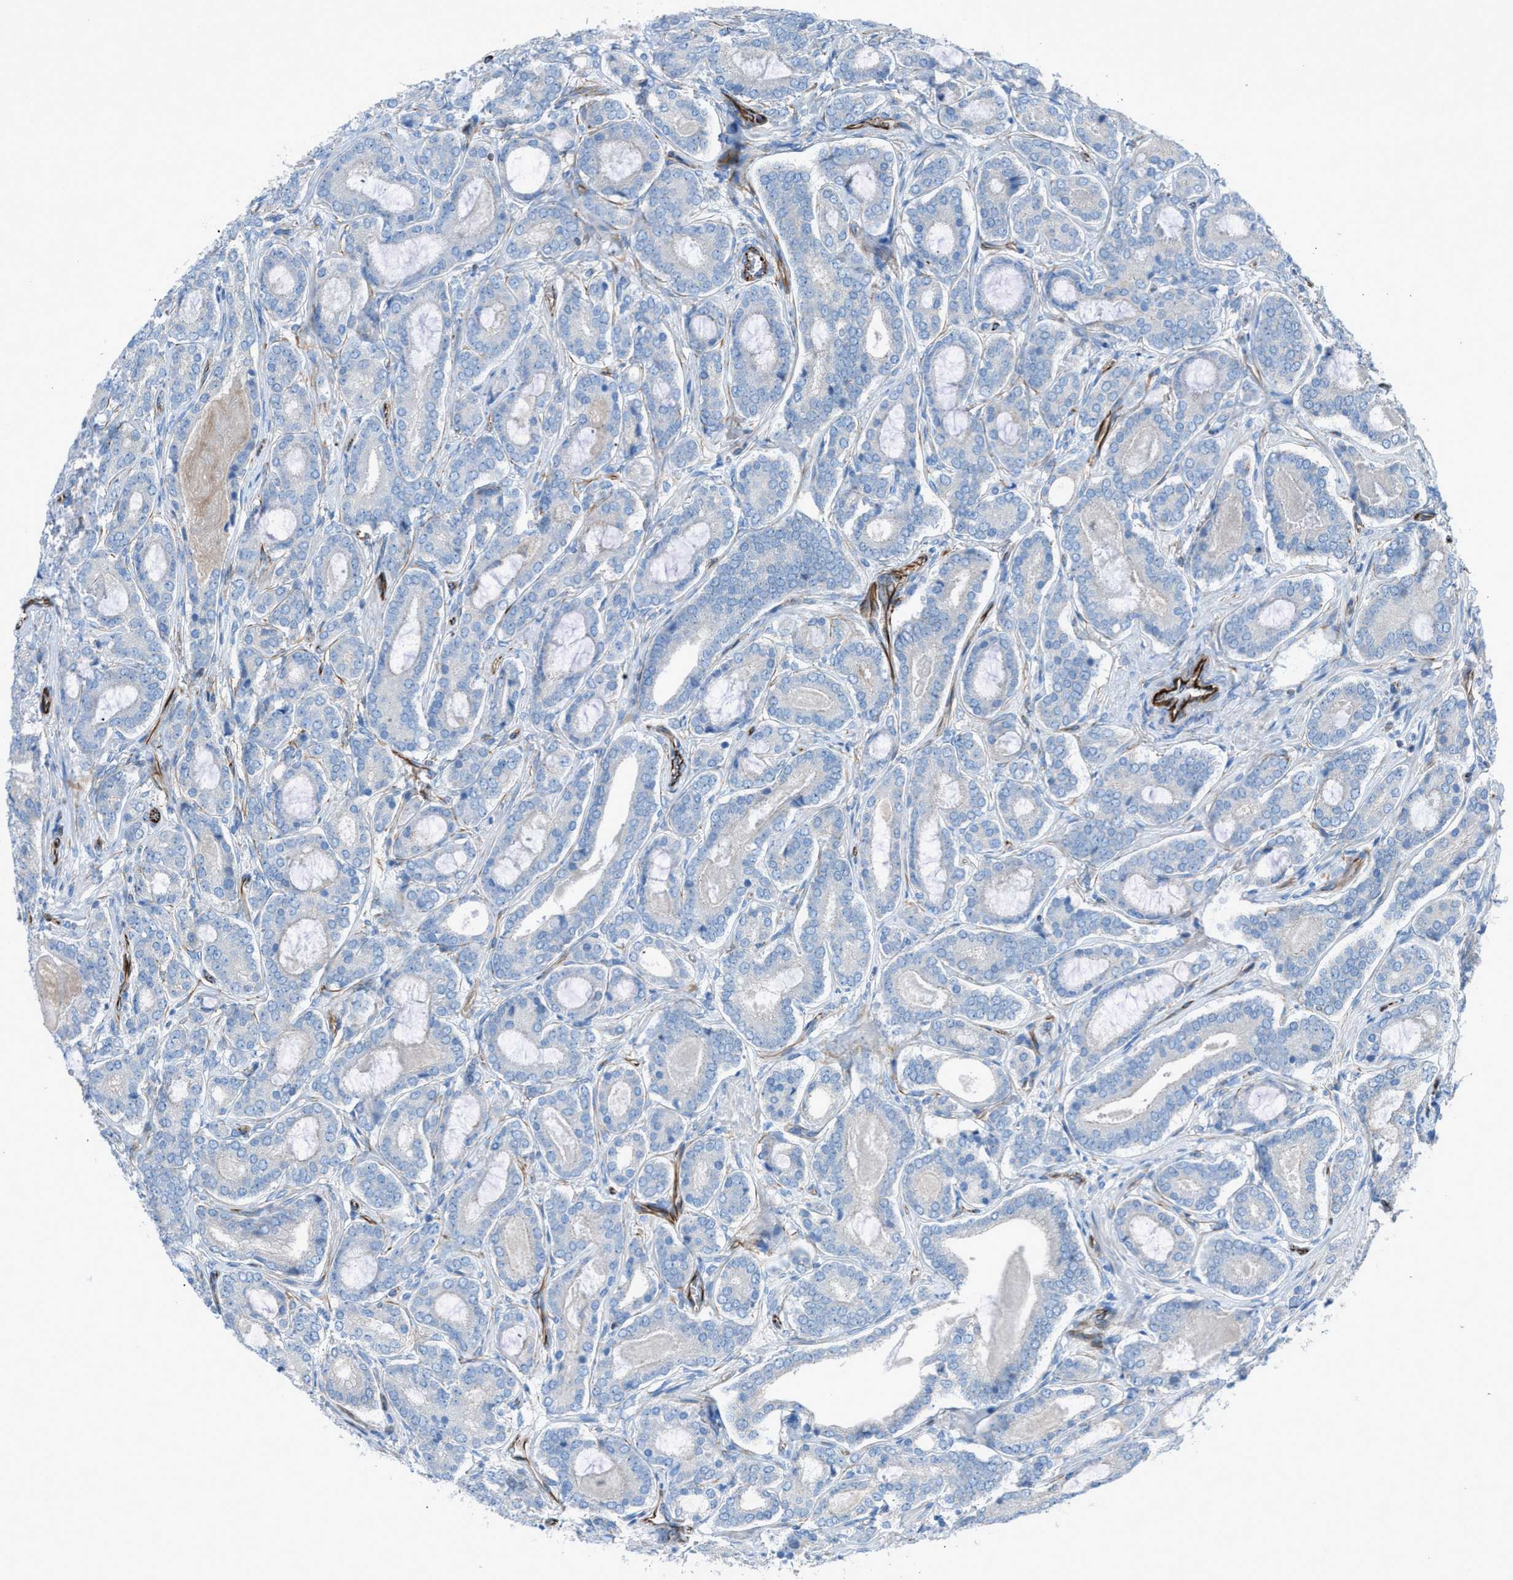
{"staining": {"intensity": "negative", "quantity": "none", "location": "none"}, "tissue": "prostate cancer", "cell_type": "Tumor cells", "image_type": "cancer", "snomed": [{"axis": "morphology", "description": "Adenocarcinoma, High grade"}, {"axis": "topography", "description": "Prostate"}], "caption": "Immunohistochemistry micrograph of human prostate adenocarcinoma (high-grade) stained for a protein (brown), which reveals no staining in tumor cells.", "gene": "CABP7", "patient": {"sex": "male", "age": 60}}